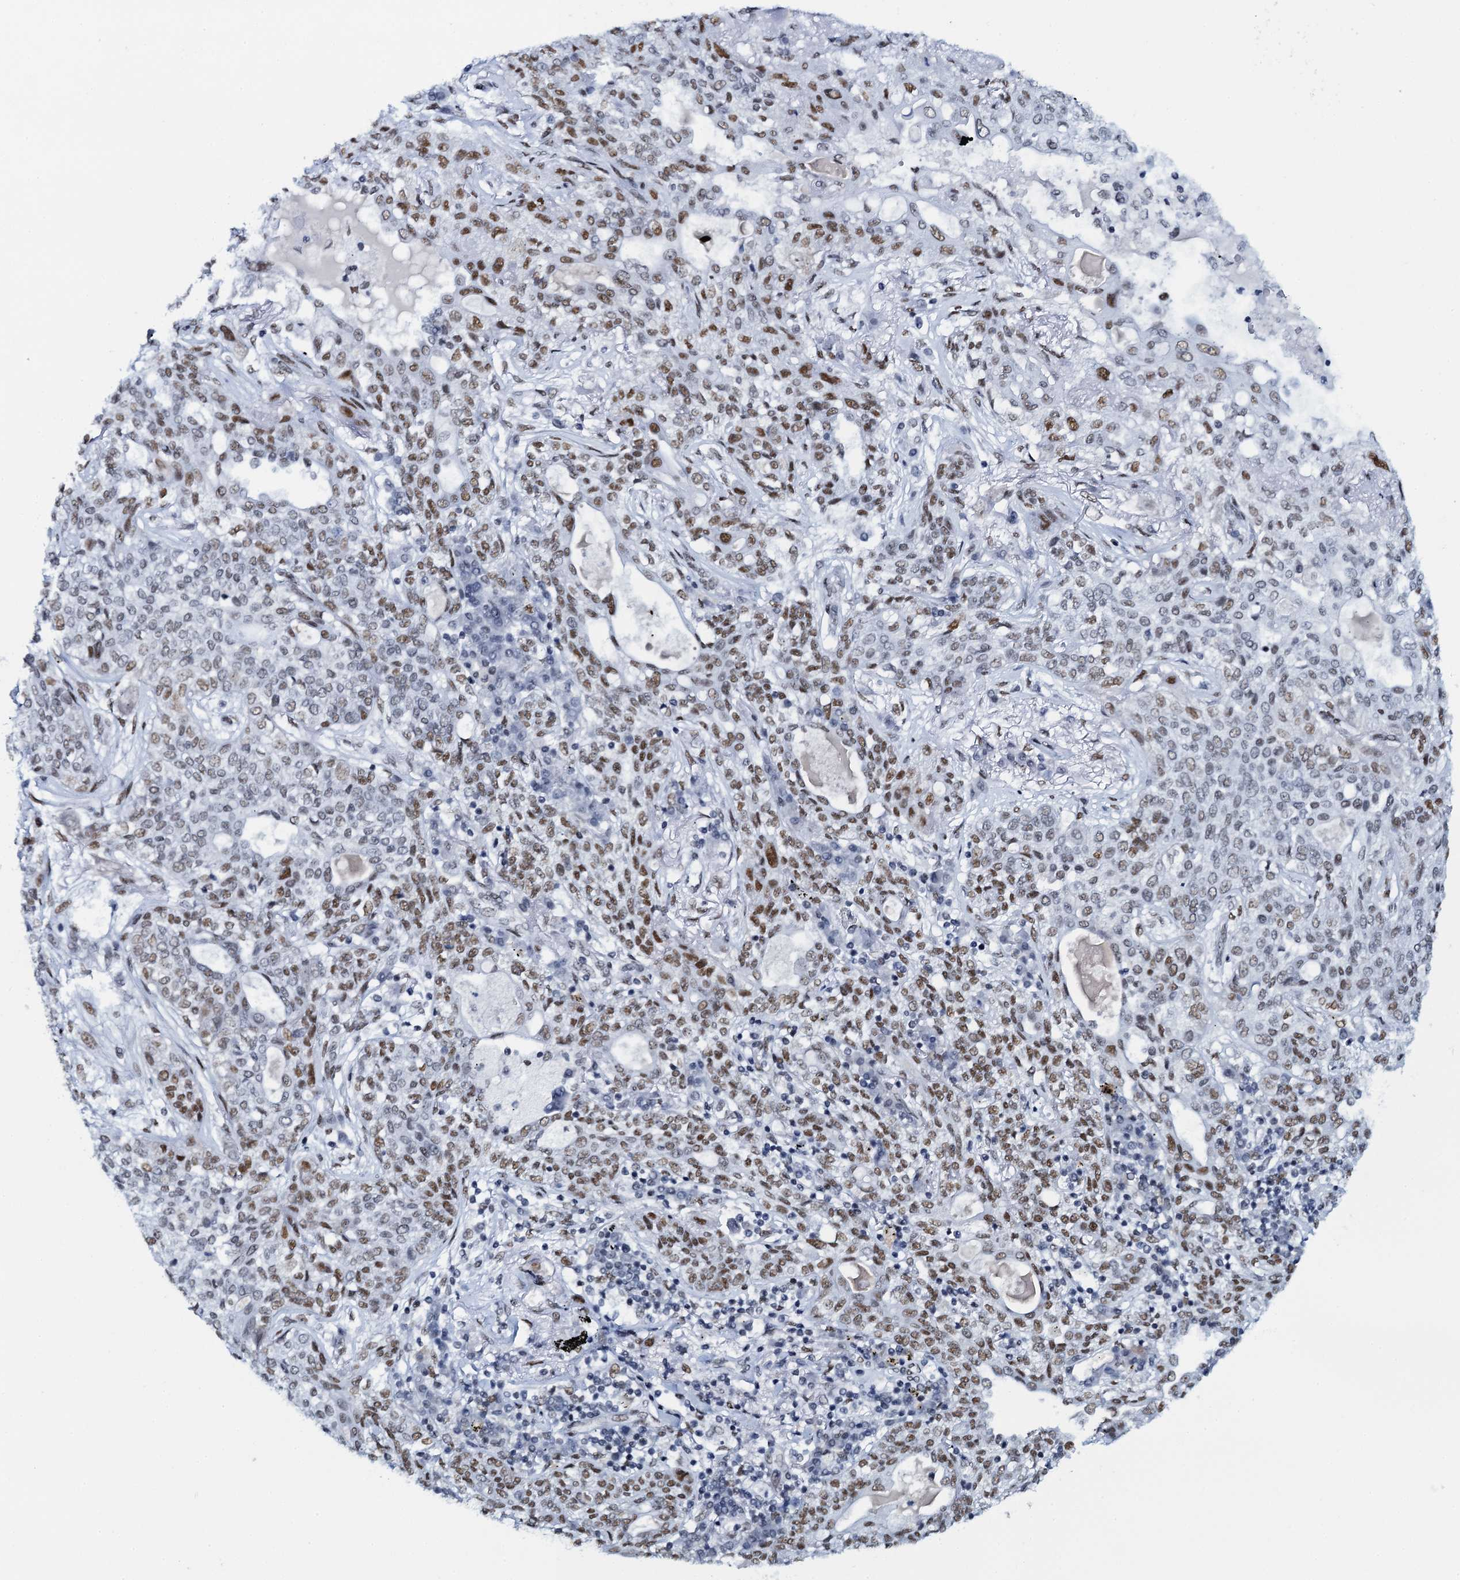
{"staining": {"intensity": "moderate", "quantity": ">75%", "location": "nuclear"}, "tissue": "lung cancer", "cell_type": "Tumor cells", "image_type": "cancer", "snomed": [{"axis": "morphology", "description": "Squamous cell carcinoma, NOS"}, {"axis": "topography", "description": "Lung"}], "caption": "A histopathology image of human lung cancer stained for a protein displays moderate nuclear brown staining in tumor cells.", "gene": "HNRNPUL2", "patient": {"sex": "female", "age": 70}}